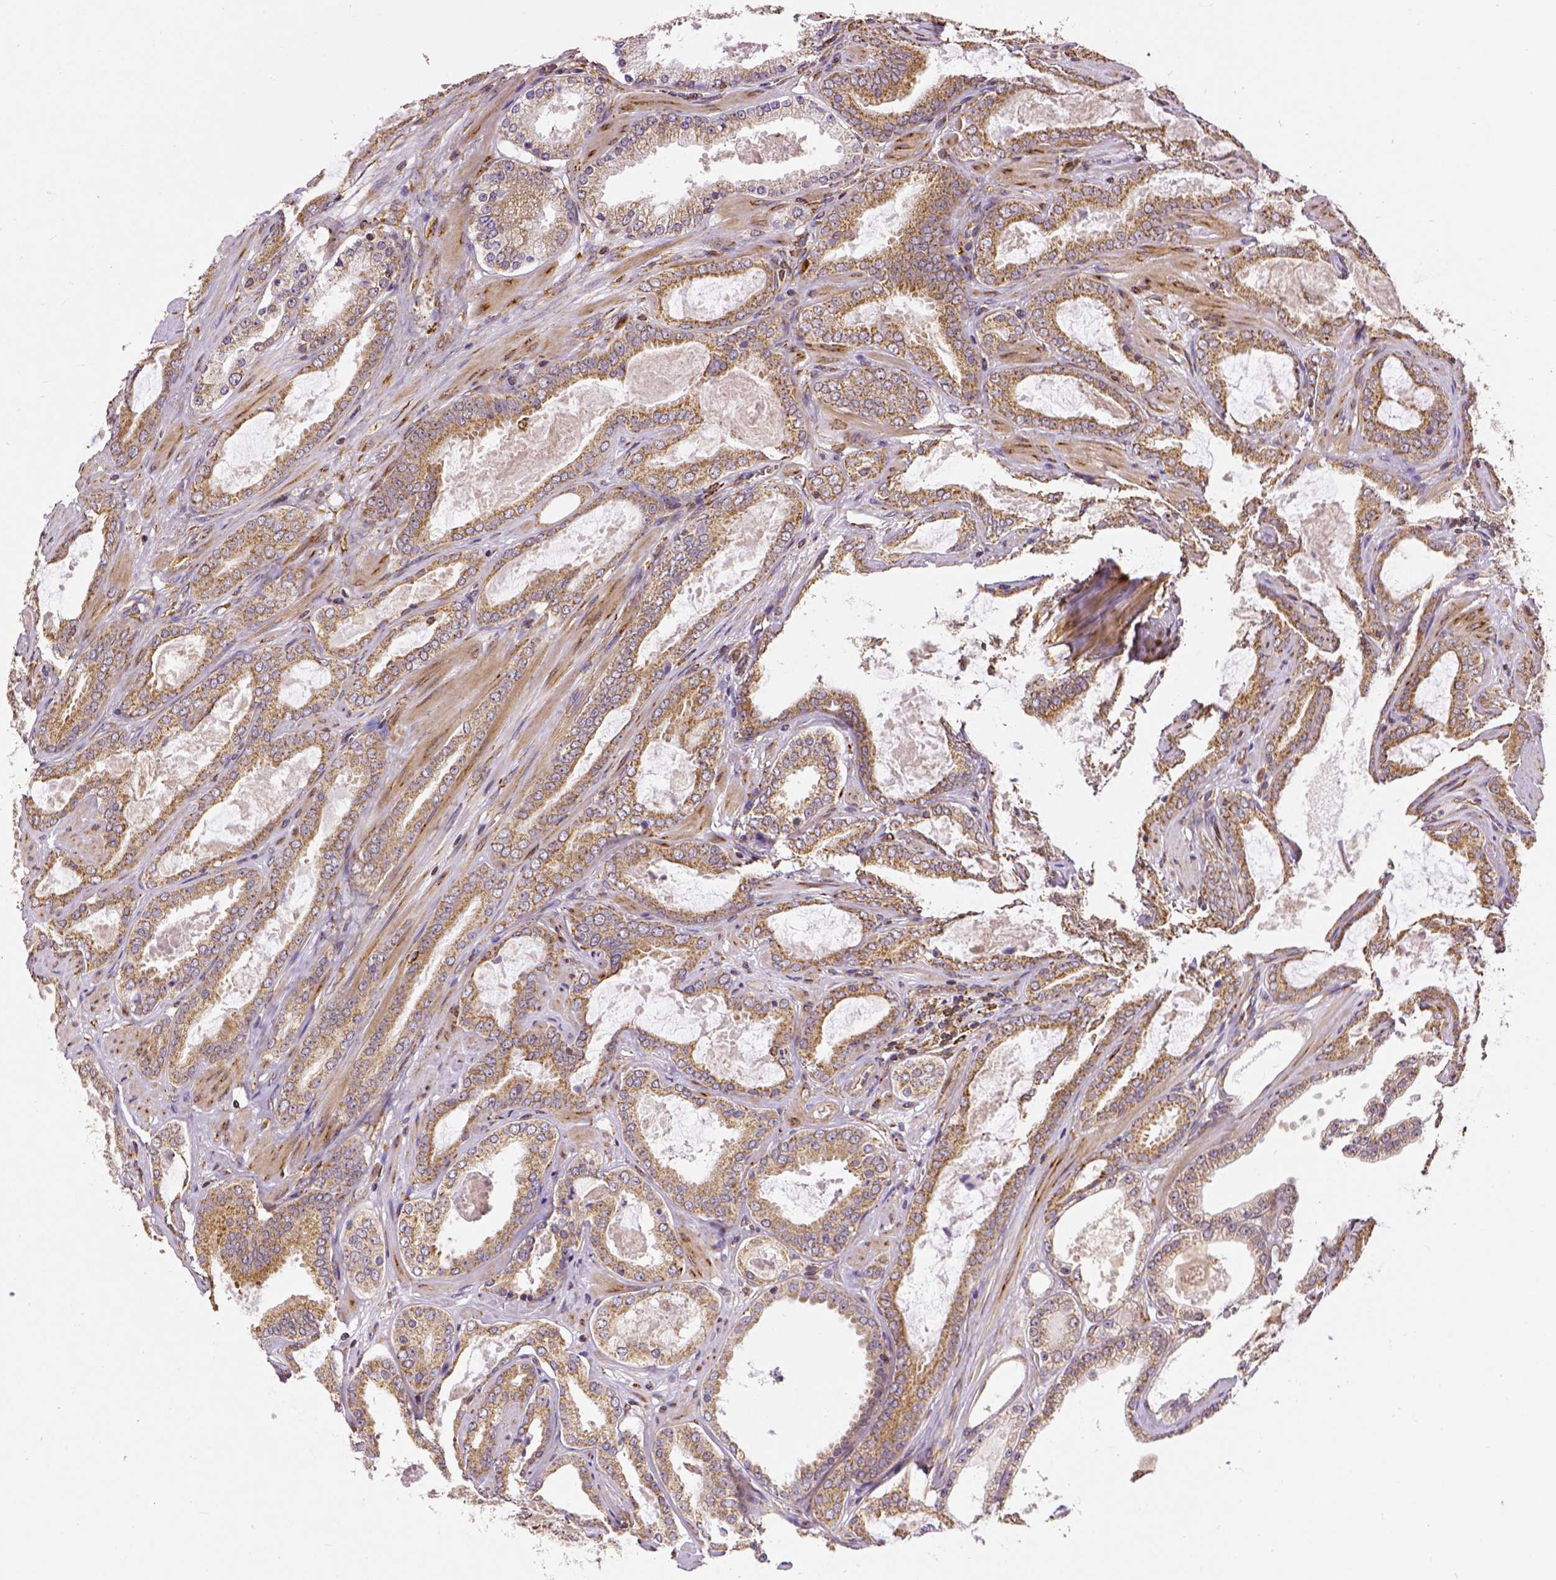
{"staining": {"intensity": "weak", "quantity": ">75%", "location": "cytoplasmic/membranous"}, "tissue": "prostate cancer", "cell_type": "Tumor cells", "image_type": "cancer", "snomed": [{"axis": "morphology", "description": "Adenocarcinoma, High grade"}, {"axis": "topography", "description": "Prostate"}], "caption": "Prostate cancer (high-grade adenocarcinoma) stained for a protein exhibits weak cytoplasmic/membranous positivity in tumor cells.", "gene": "MTDH", "patient": {"sex": "male", "age": 63}}